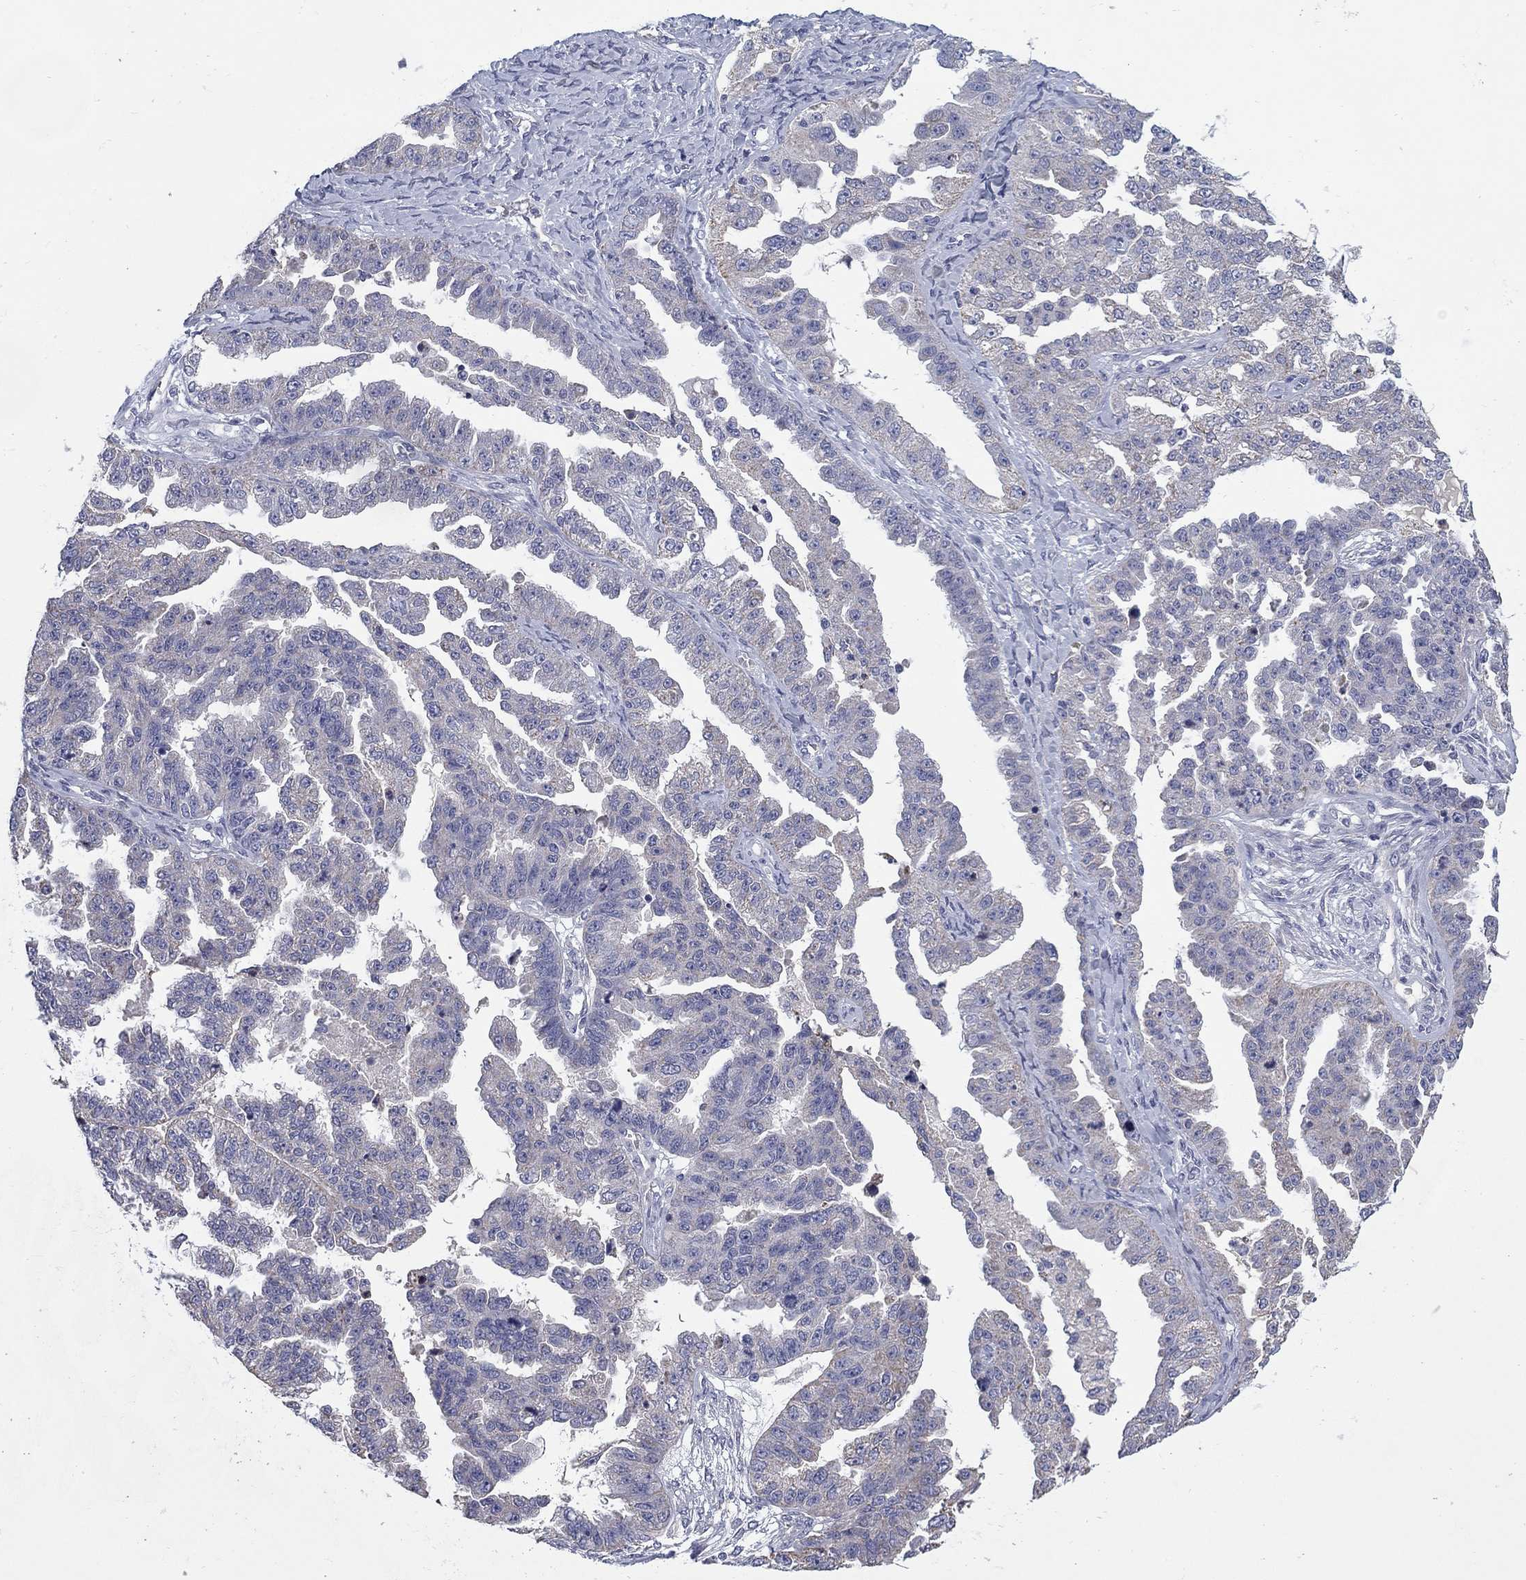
{"staining": {"intensity": "negative", "quantity": "none", "location": "none"}, "tissue": "ovarian cancer", "cell_type": "Tumor cells", "image_type": "cancer", "snomed": [{"axis": "morphology", "description": "Cystadenocarcinoma, serous, NOS"}, {"axis": "topography", "description": "Ovary"}], "caption": "A micrograph of human ovarian serous cystadenocarcinoma is negative for staining in tumor cells.", "gene": "FRK", "patient": {"sex": "female", "age": 58}}